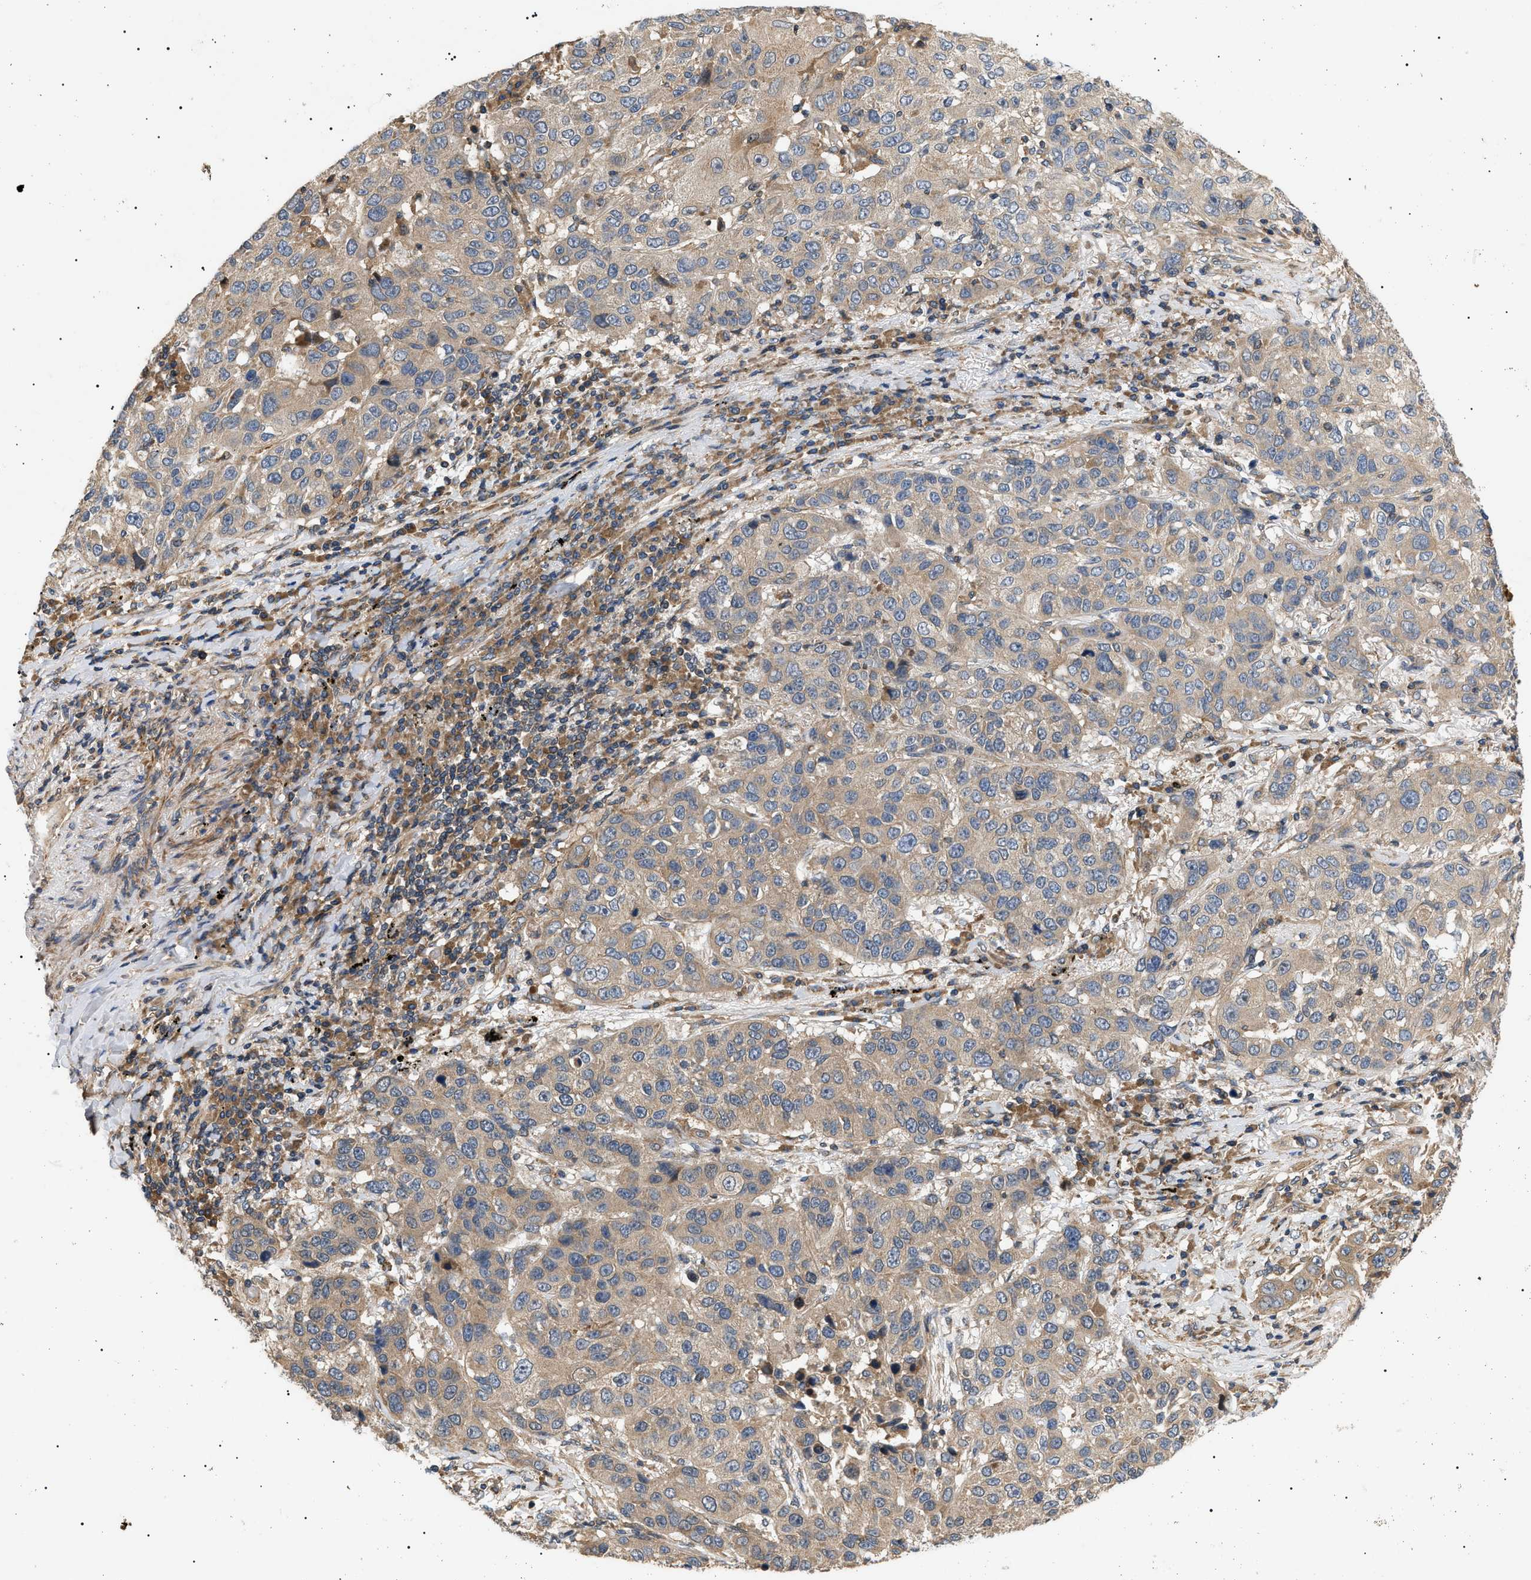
{"staining": {"intensity": "weak", "quantity": "25%-75%", "location": "cytoplasmic/membranous"}, "tissue": "lung cancer", "cell_type": "Tumor cells", "image_type": "cancer", "snomed": [{"axis": "morphology", "description": "Squamous cell carcinoma, NOS"}, {"axis": "topography", "description": "Lung"}], "caption": "Tumor cells reveal low levels of weak cytoplasmic/membranous staining in about 25%-75% of cells in human squamous cell carcinoma (lung).", "gene": "PPM1B", "patient": {"sex": "male", "age": 57}}